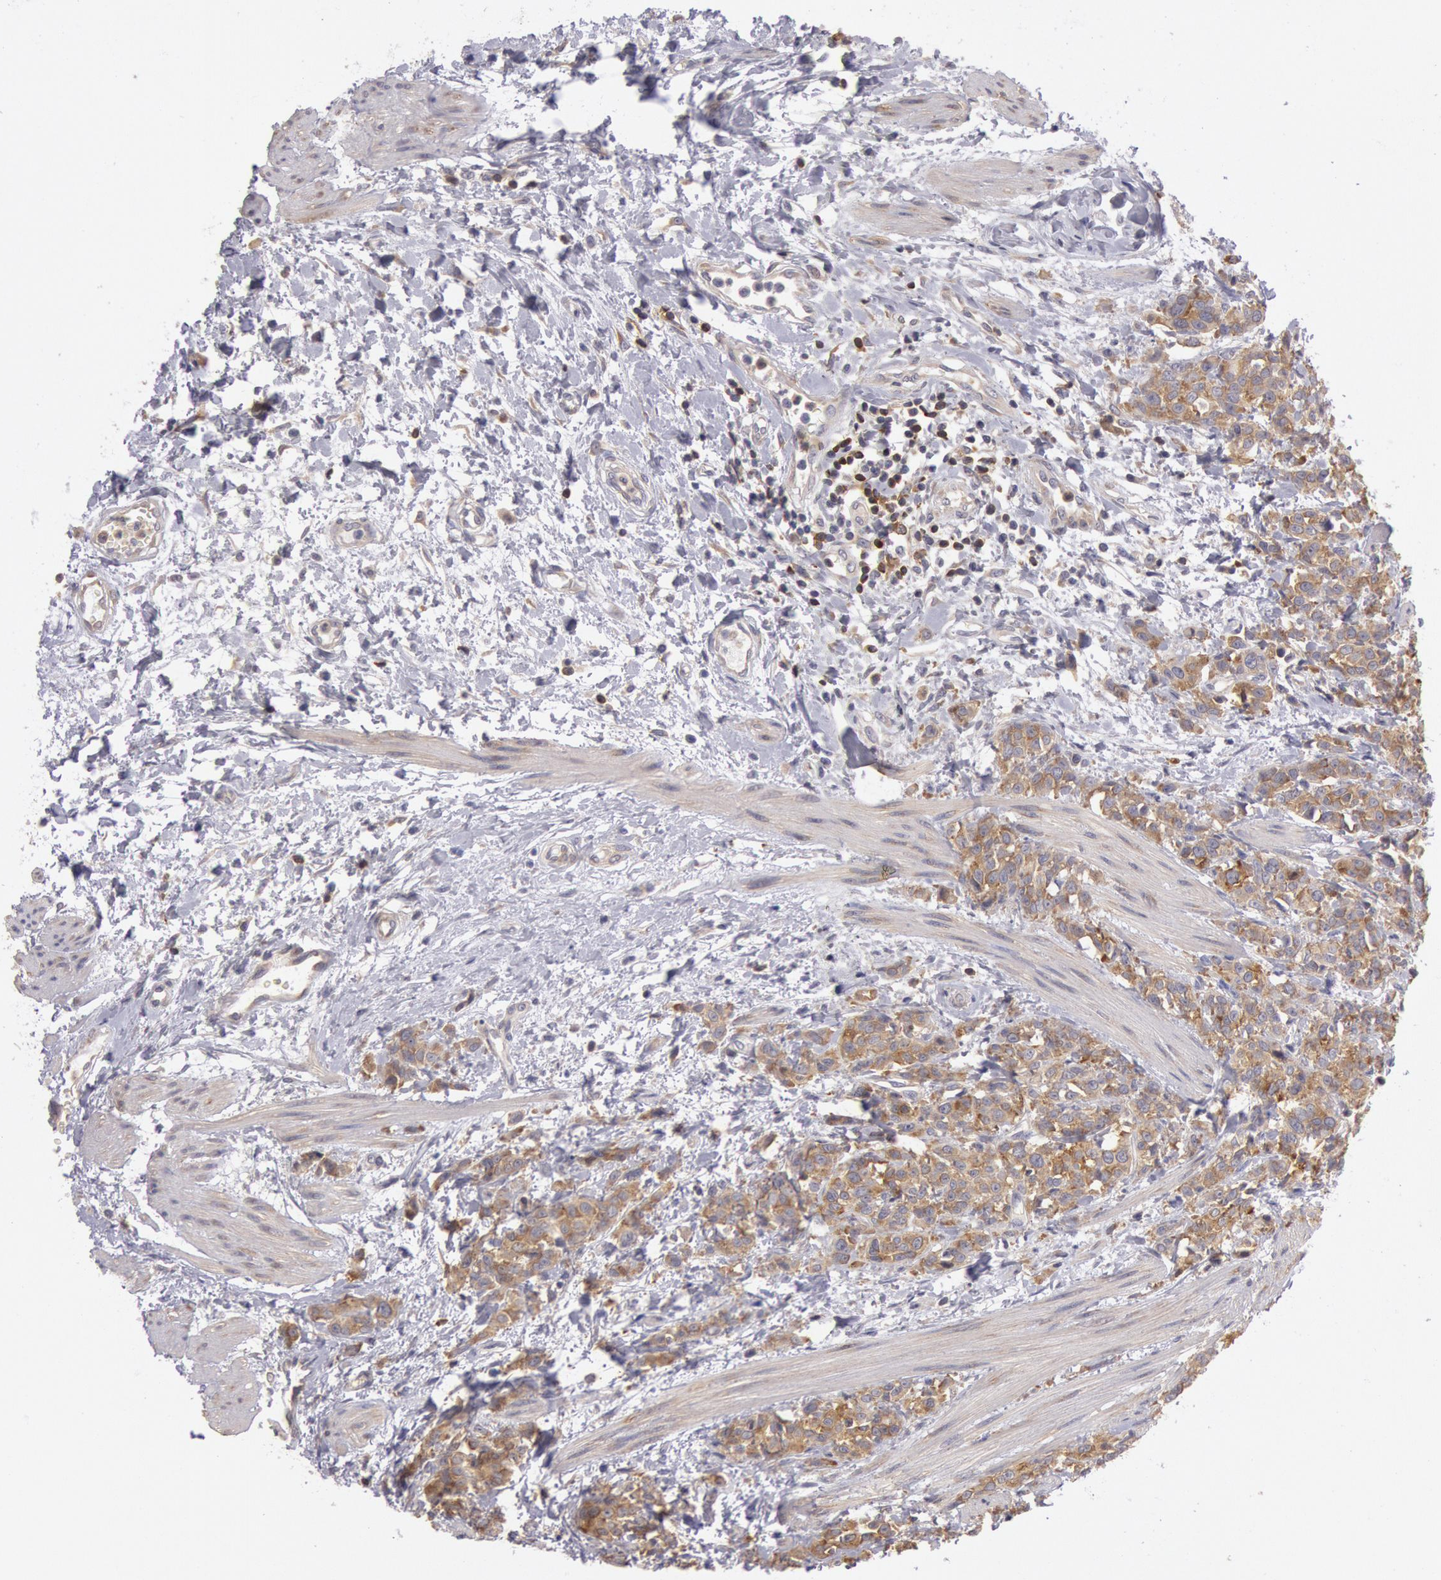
{"staining": {"intensity": "moderate", "quantity": ">75%", "location": "cytoplasmic/membranous"}, "tissue": "urothelial cancer", "cell_type": "Tumor cells", "image_type": "cancer", "snomed": [{"axis": "morphology", "description": "Urothelial carcinoma, High grade"}, {"axis": "topography", "description": "Urinary bladder"}], "caption": "Immunohistochemical staining of human urothelial cancer reveals moderate cytoplasmic/membranous protein staining in about >75% of tumor cells. Using DAB (brown) and hematoxylin (blue) stains, captured at high magnification using brightfield microscopy.", "gene": "NMT2", "patient": {"sex": "male", "age": 56}}